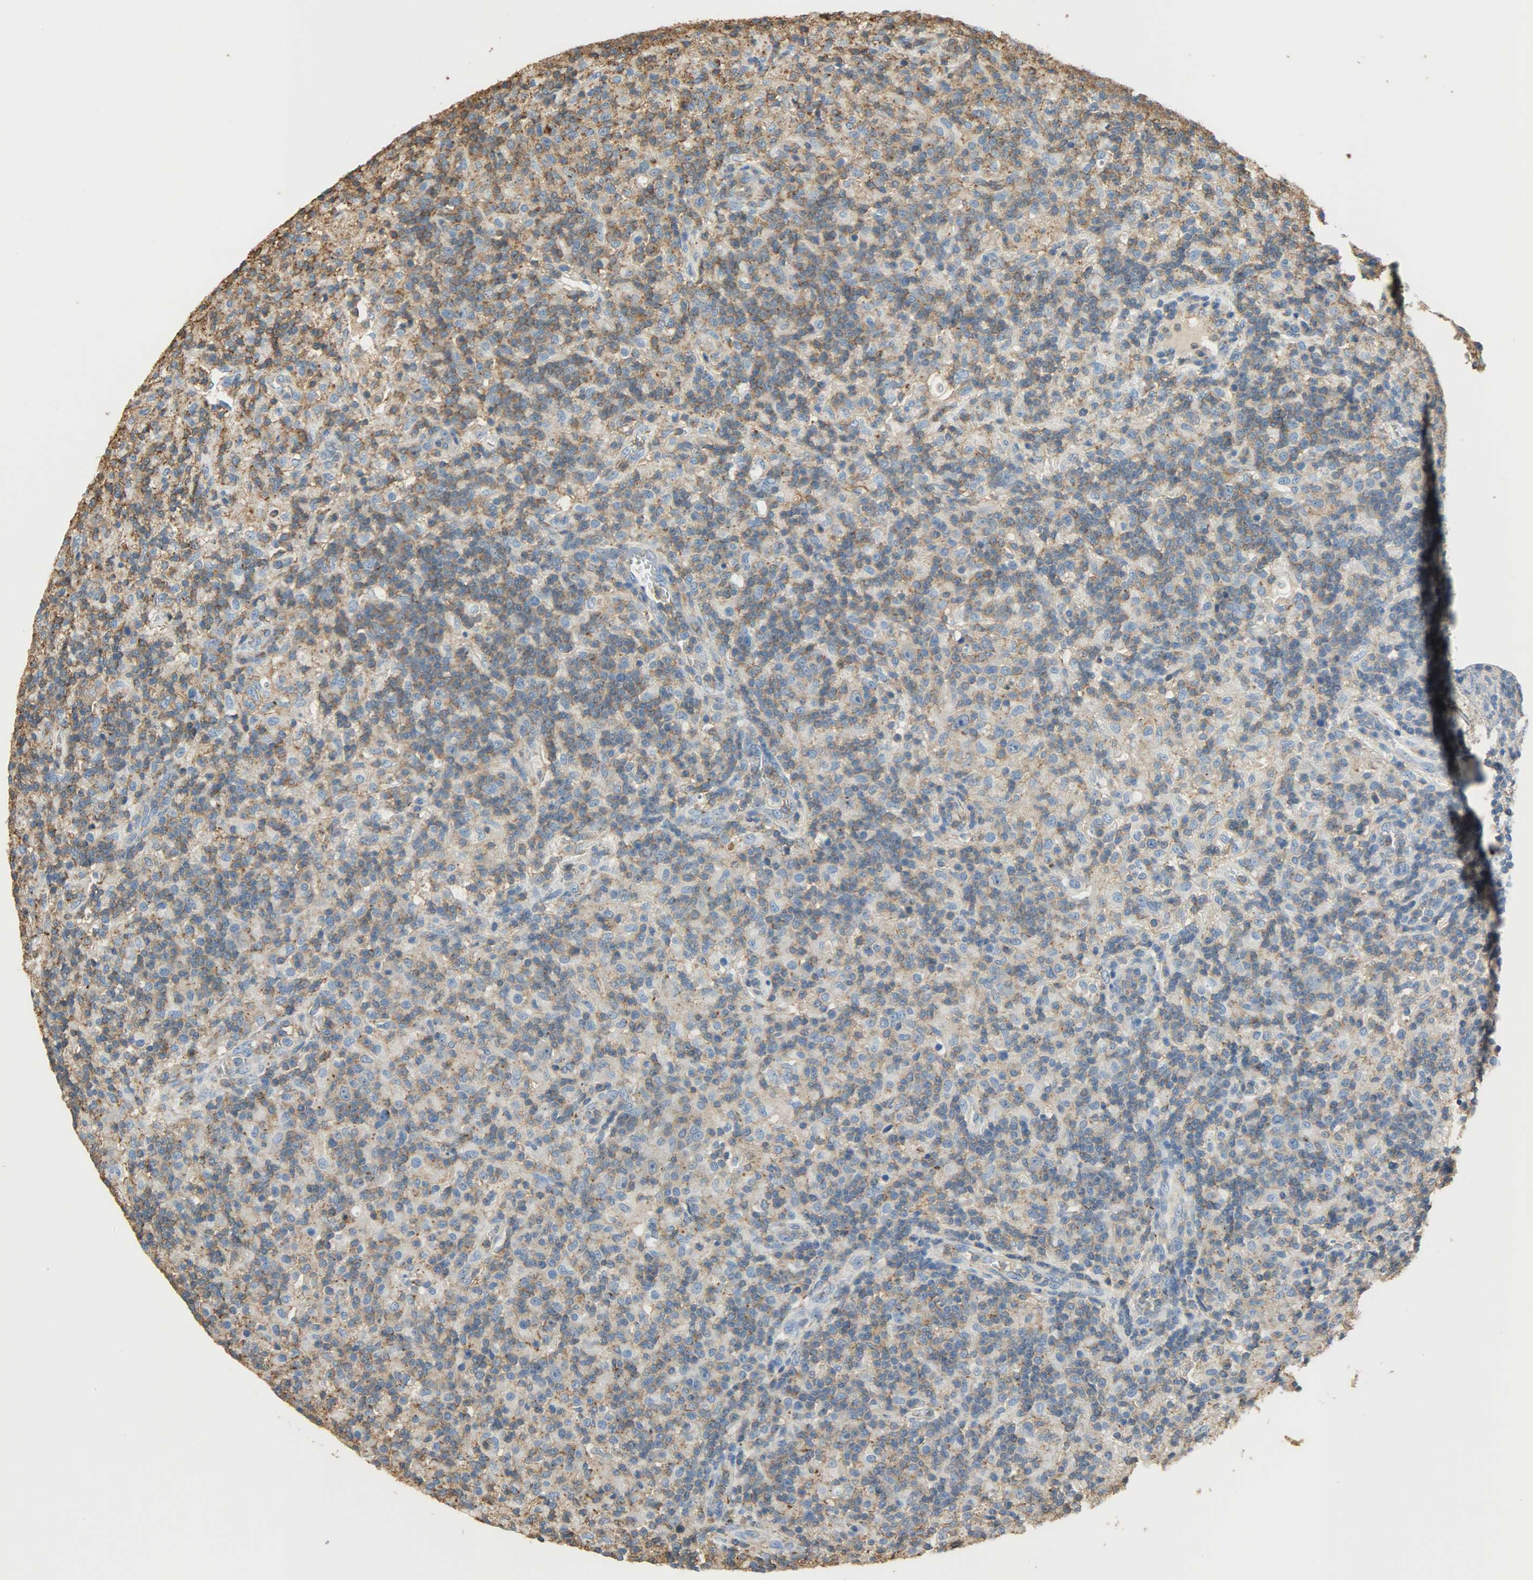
{"staining": {"intensity": "weak", "quantity": "25%-75%", "location": "cytoplasmic/membranous"}, "tissue": "lymphoma", "cell_type": "Tumor cells", "image_type": "cancer", "snomed": [{"axis": "morphology", "description": "Hodgkin's disease, NOS"}, {"axis": "topography", "description": "Lymph node"}], "caption": "Hodgkin's disease was stained to show a protein in brown. There is low levels of weak cytoplasmic/membranous staining in about 25%-75% of tumor cells. Immunohistochemistry (ihc) stains the protein in brown and the nuclei are stained blue.", "gene": "ANXA6", "patient": {"sex": "male", "age": 70}}